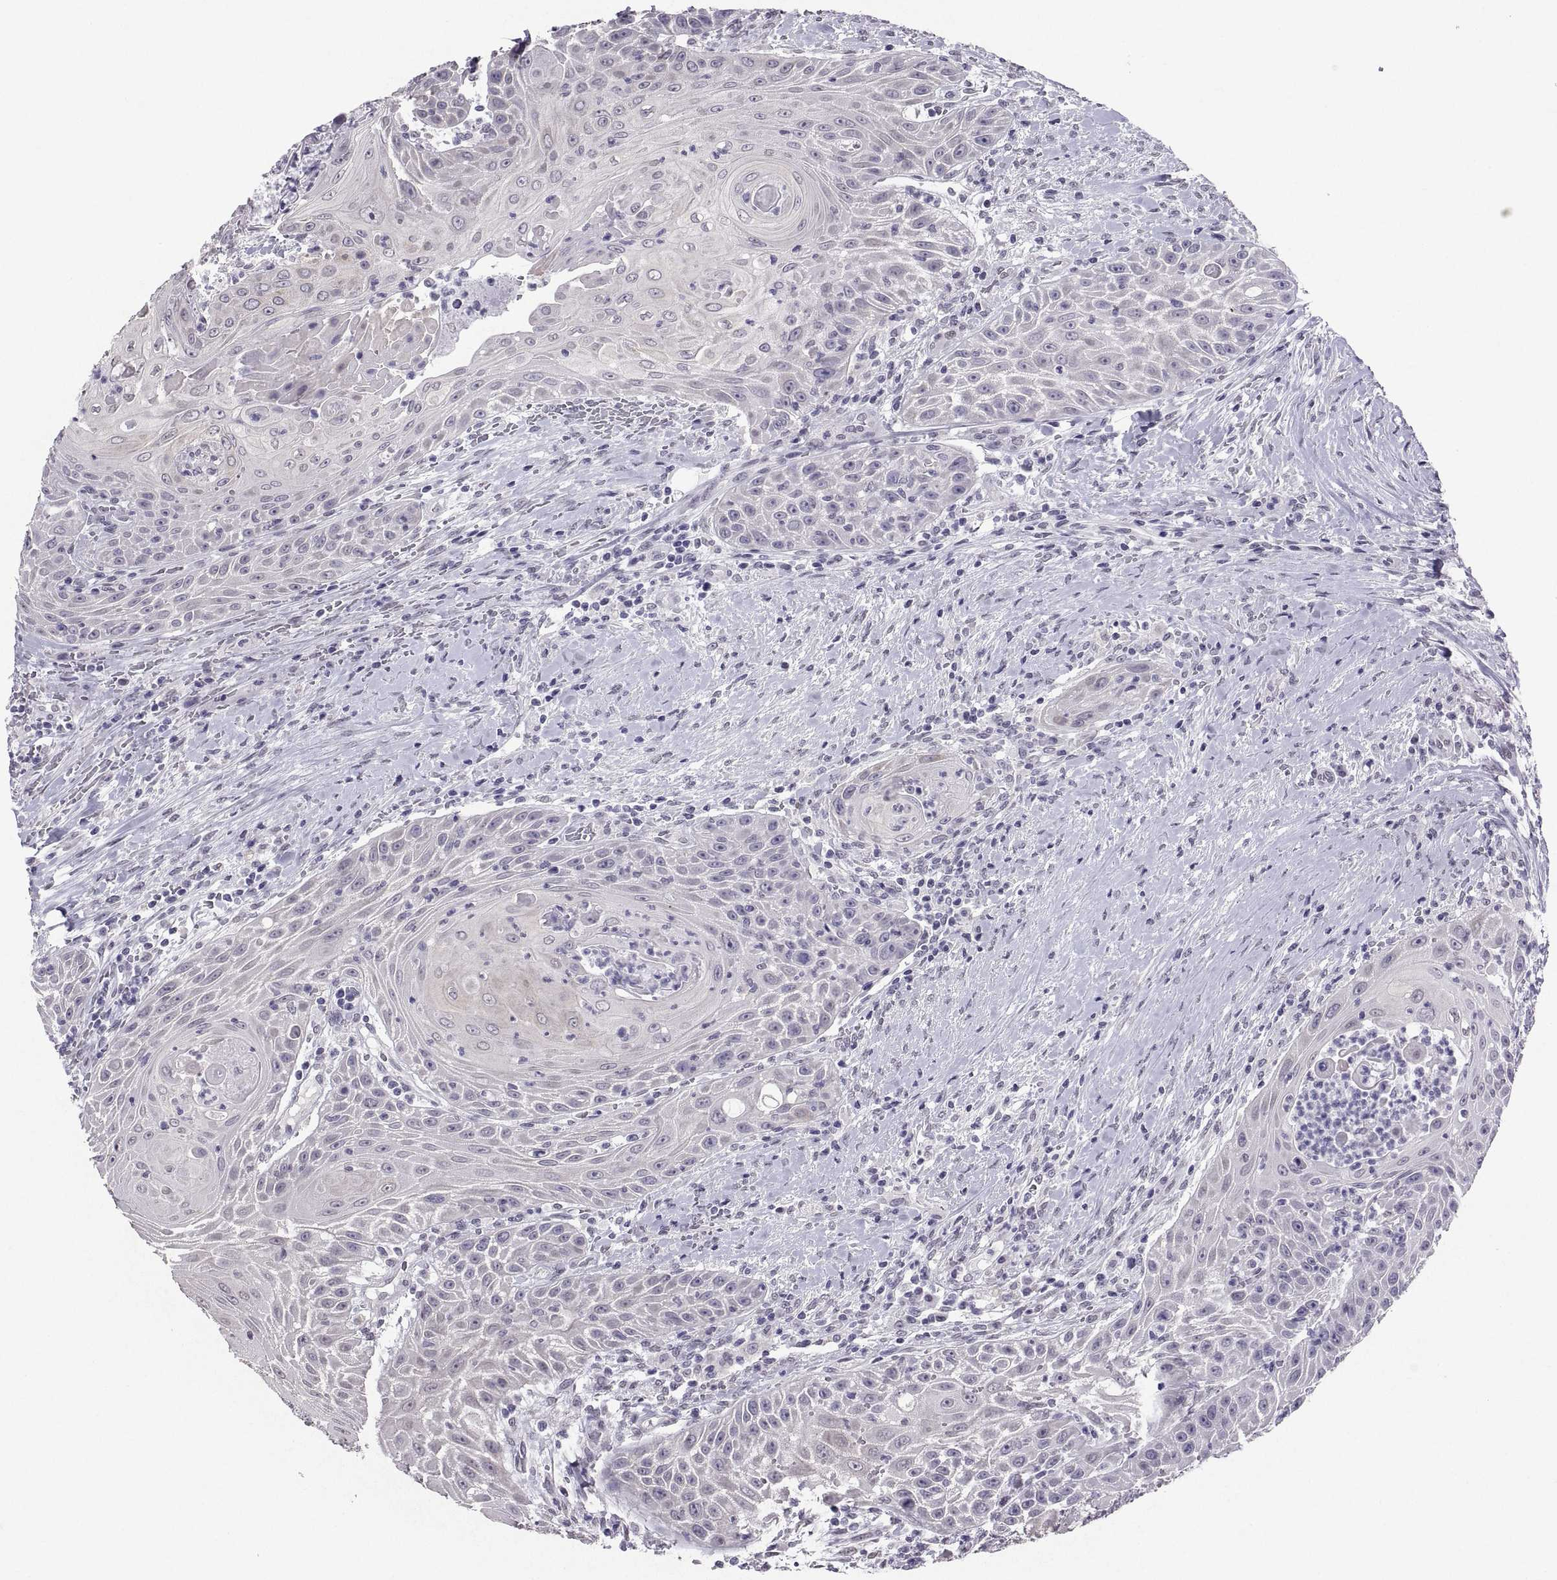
{"staining": {"intensity": "negative", "quantity": "none", "location": "none"}, "tissue": "head and neck cancer", "cell_type": "Tumor cells", "image_type": "cancer", "snomed": [{"axis": "morphology", "description": "Squamous cell carcinoma, NOS"}, {"axis": "topography", "description": "Head-Neck"}], "caption": "Immunohistochemistry (IHC) of head and neck cancer (squamous cell carcinoma) demonstrates no positivity in tumor cells. (DAB IHC with hematoxylin counter stain).", "gene": "KRT77", "patient": {"sex": "male", "age": 69}}